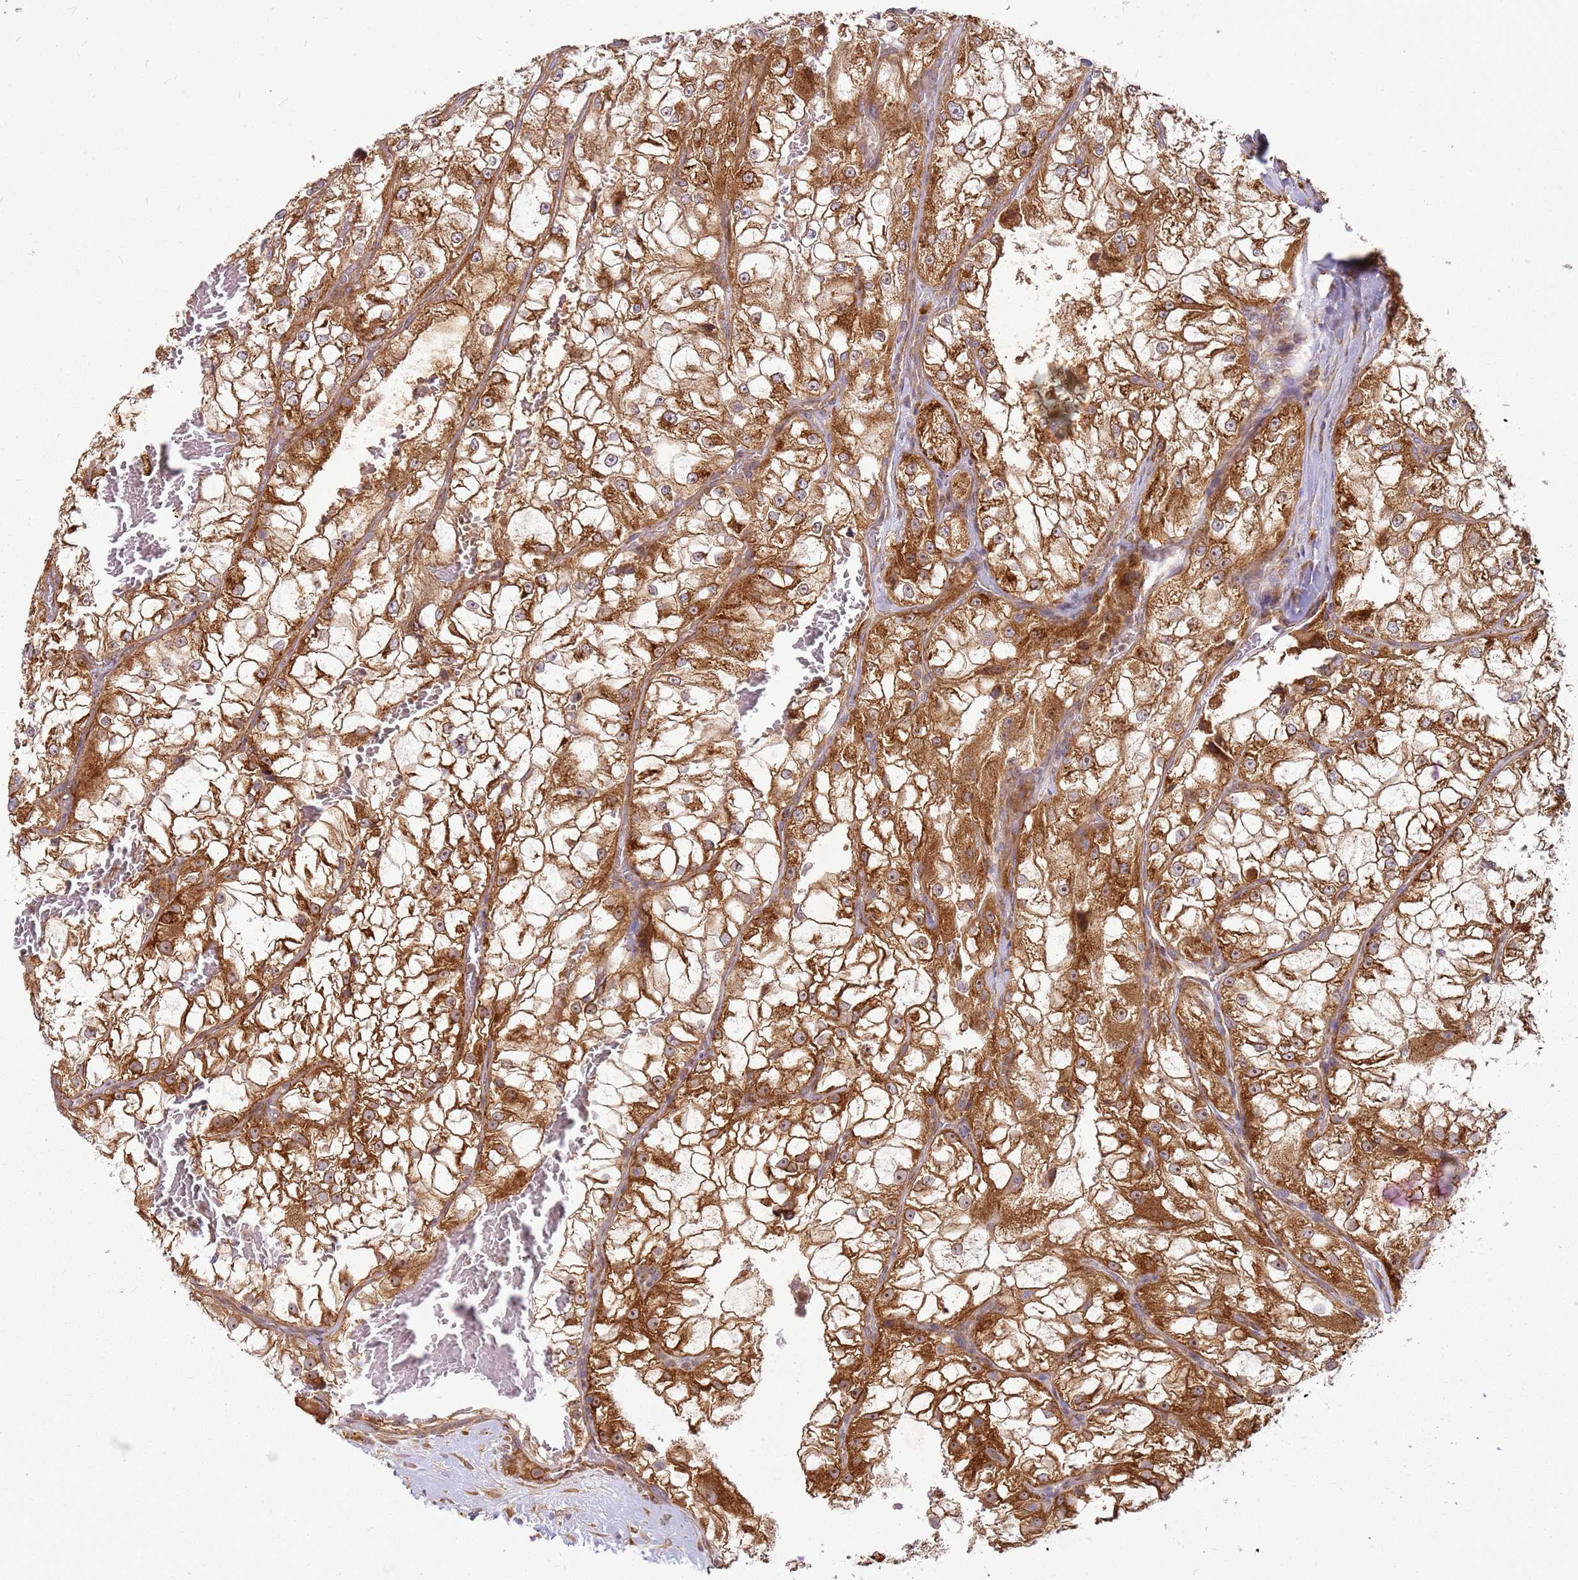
{"staining": {"intensity": "moderate", "quantity": ">75%", "location": "cytoplasmic/membranous"}, "tissue": "renal cancer", "cell_type": "Tumor cells", "image_type": "cancer", "snomed": [{"axis": "morphology", "description": "Adenocarcinoma, NOS"}, {"axis": "topography", "description": "Kidney"}], "caption": "Protein staining of renal cancer (adenocarcinoma) tissue displays moderate cytoplasmic/membranous expression in approximately >75% of tumor cells.", "gene": "CCDC159", "patient": {"sex": "female", "age": 72}}